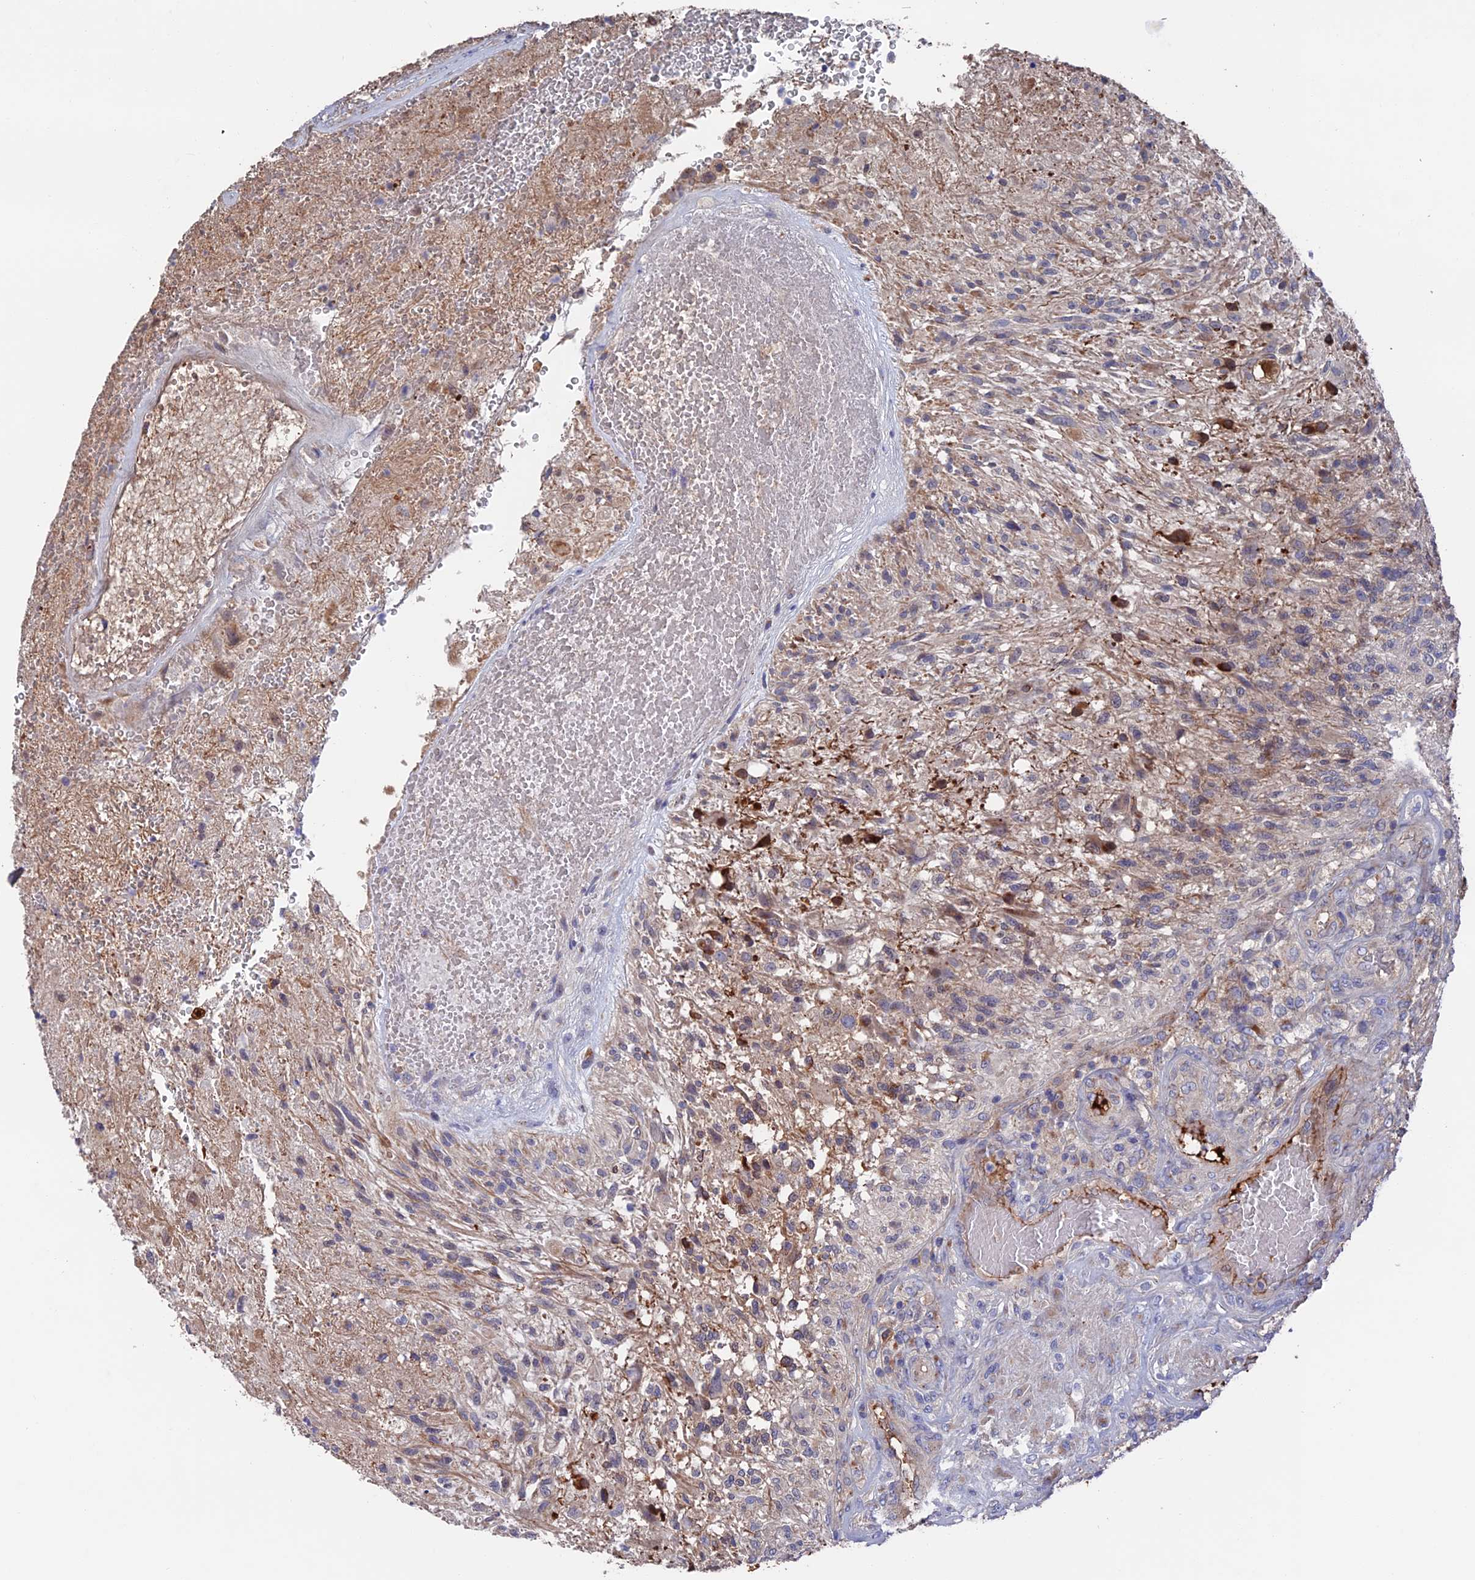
{"staining": {"intensity": "moderate", "quantity": "<25%", "location": "cytoplasmic/membranous"}, "tissue": "glioma", "cell_type": "Tumor cells", "image_type": "cancer", "snomed": [{"axis": "morphology", "description": "Glioma, malignant, High grade"}, {"axis": "topography", "description": "Brain"}], "caption": "Moderate cytoplasmic/membranous protein positivity is appreciated in approximately <25% of tumor cells in glioma.", "gene": "HPF1", "patient": {"sex": "male", "age": 56}}